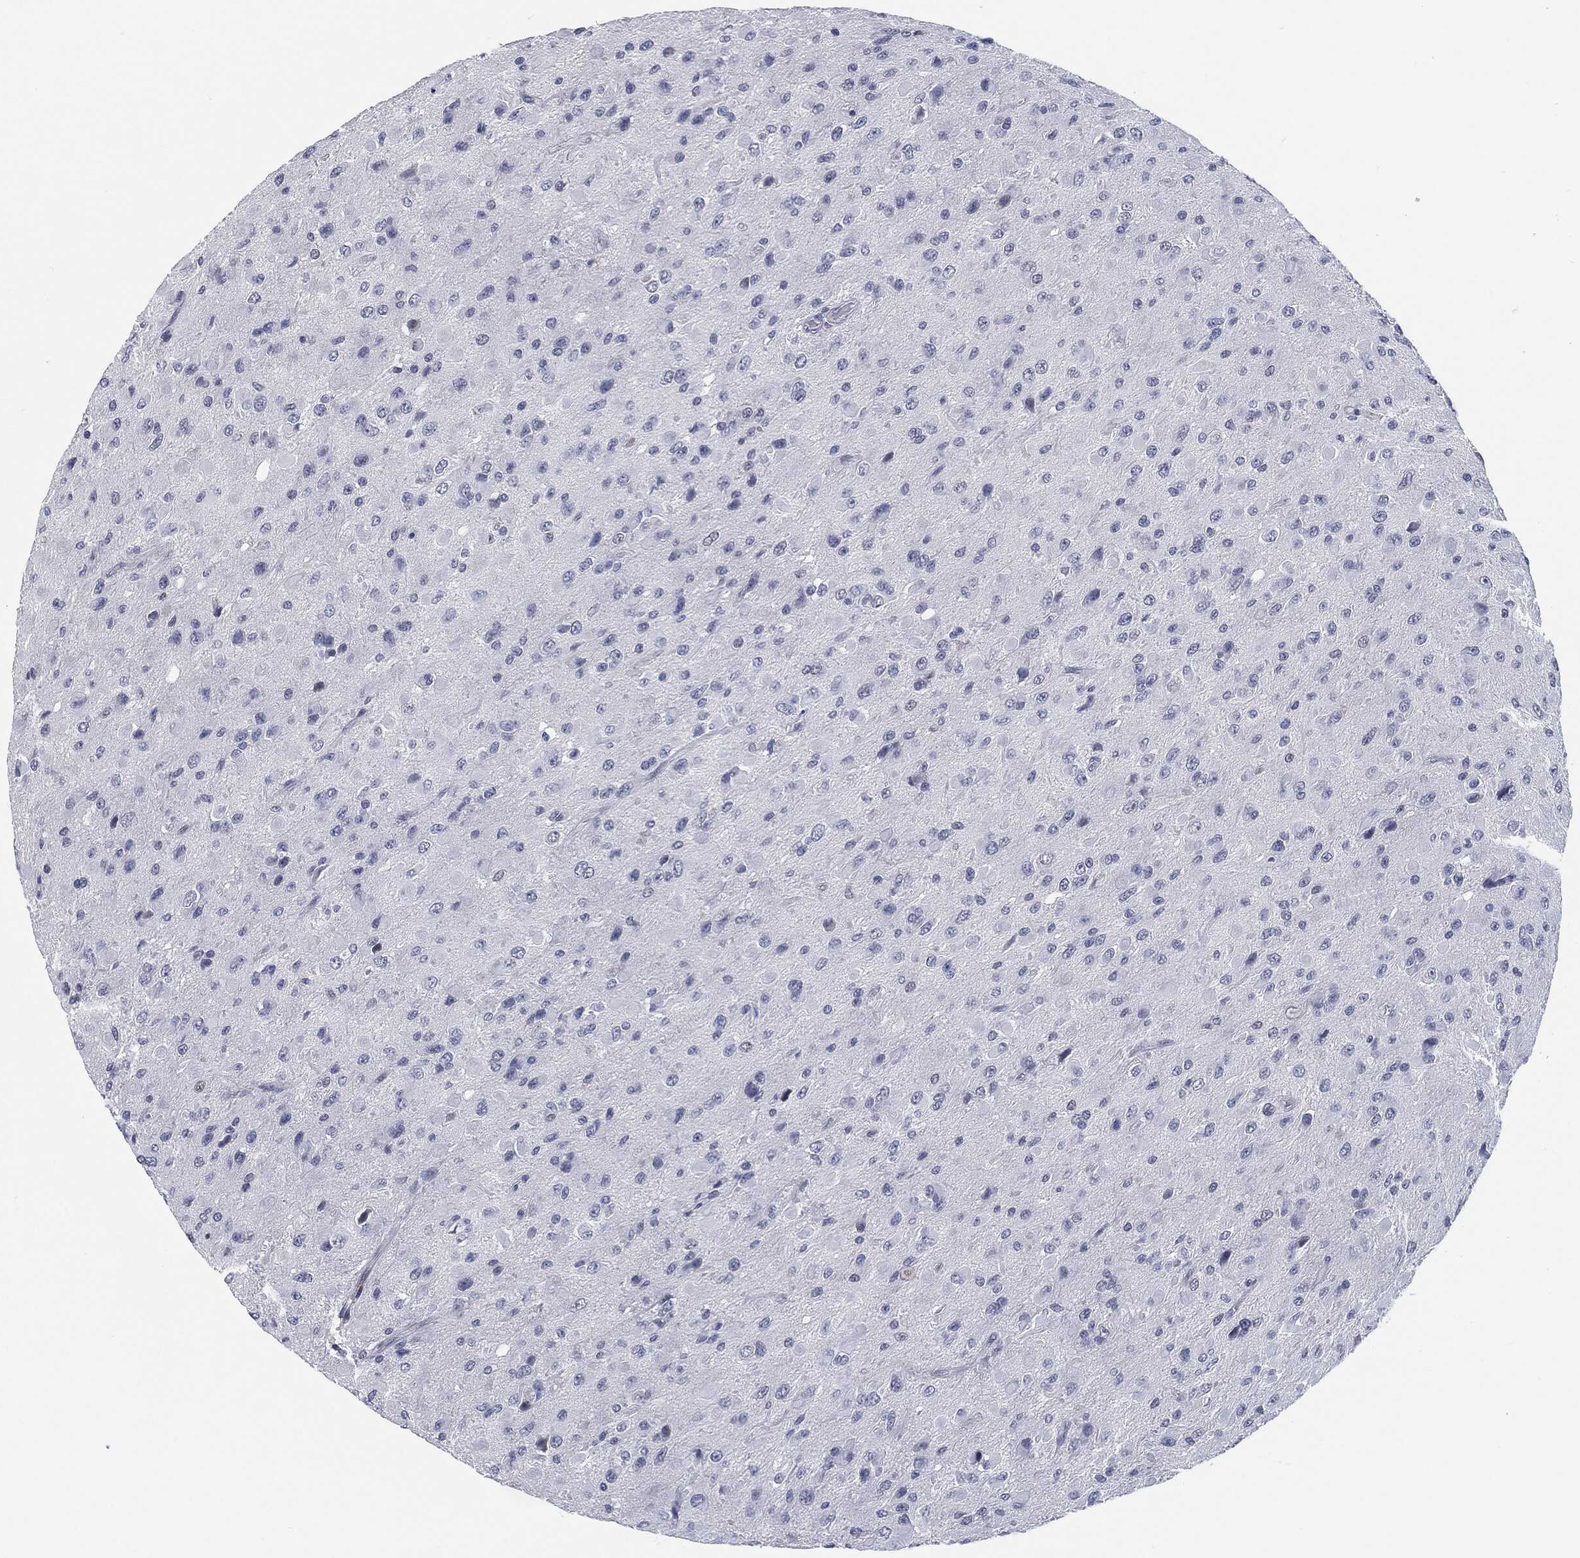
{"staining": {"intensity": "negative", "quantity": "none", "location": "none"}, "tissue": "glioma", "cell_type": "Tumor cells", "image_type": "cancer", "snomed": [{"axis": "morphology", "description": "Glioma, malignant, High grade"}, {"axis": "topography", "description": "Cerebral cortex"}], "caption": "Glioma was stained to show a protein in brown. There is no significant staining in tumor cells. (IHC, brightfield microscopy, high magnification).", "gene": "PROM1", "patient": {"sex": "male", "age": 35}}